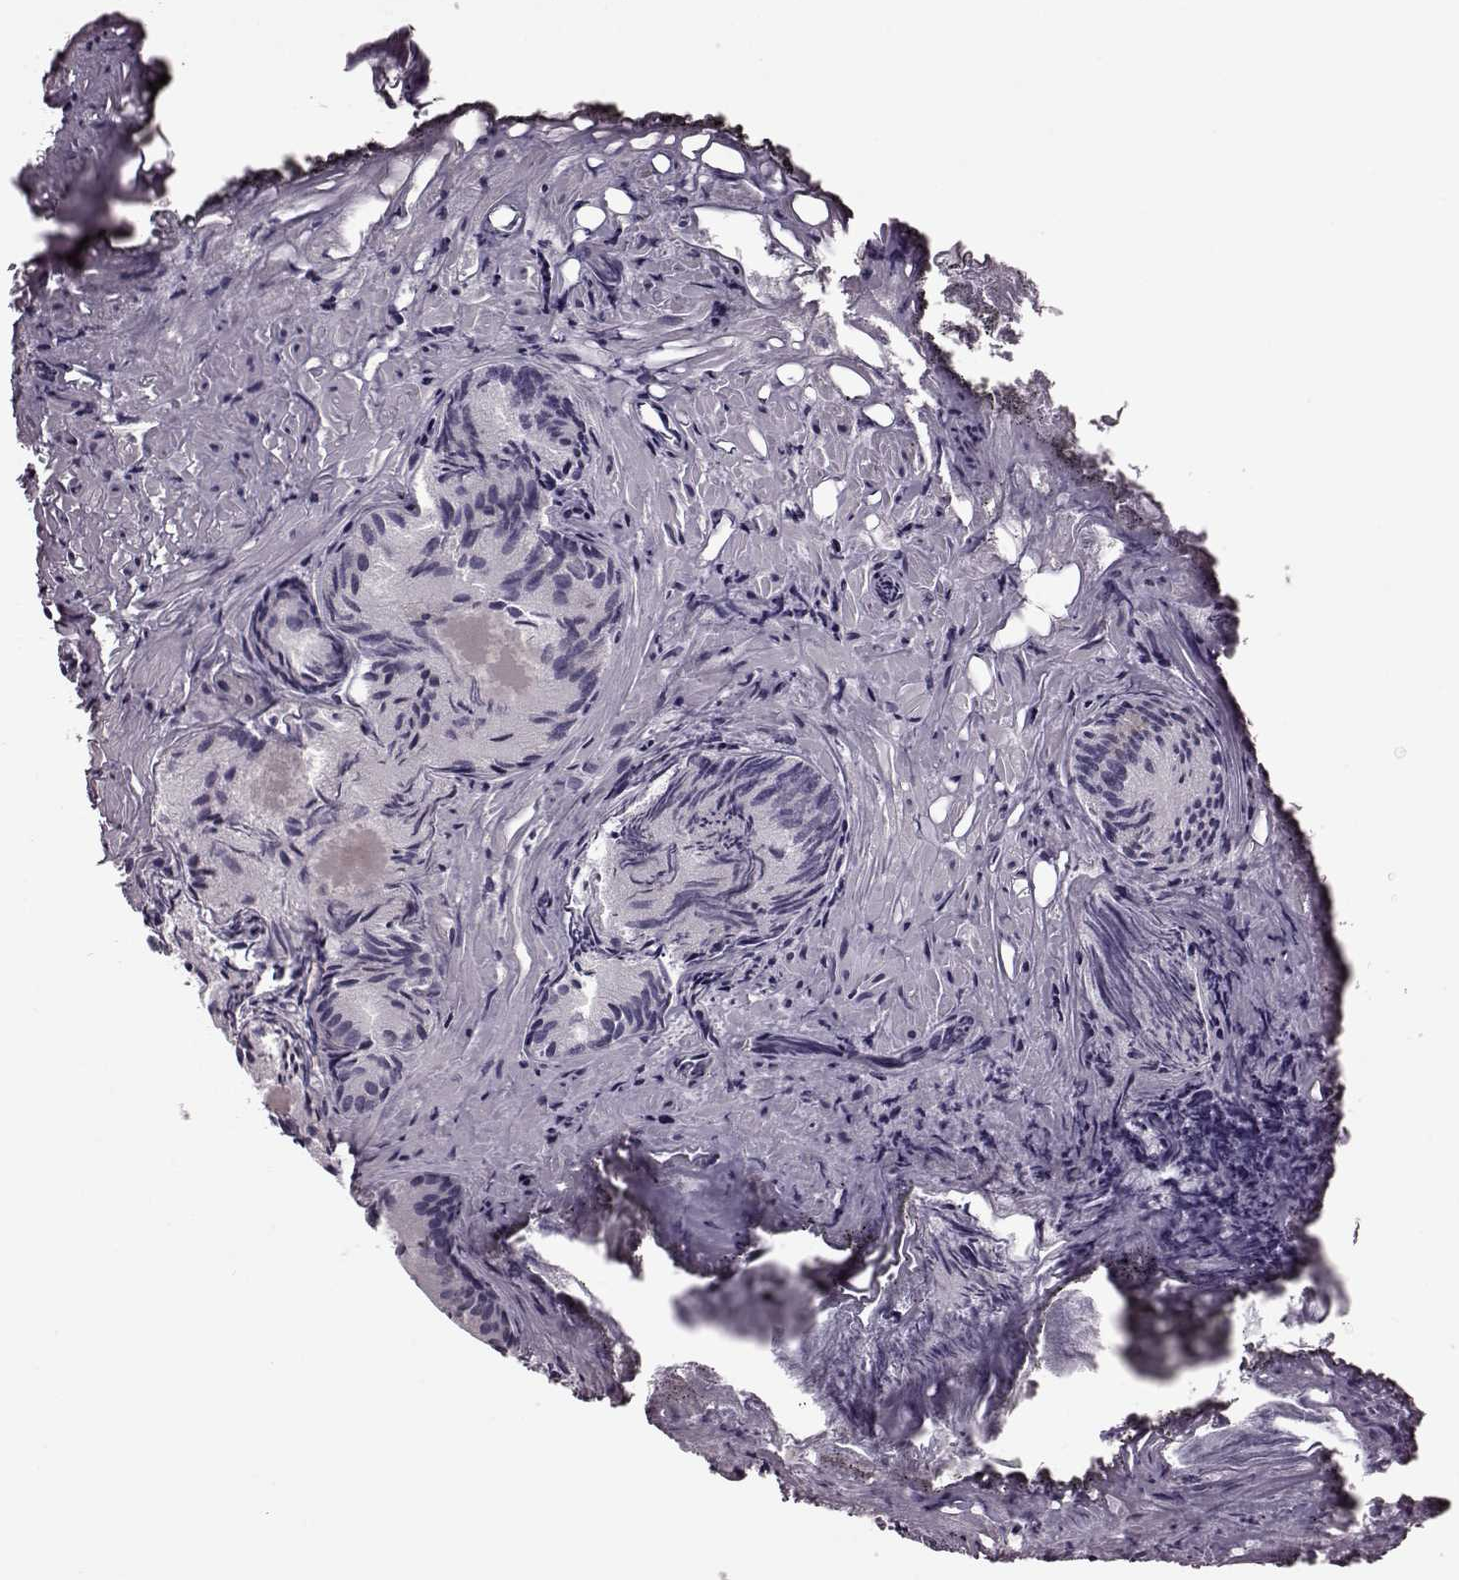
{"staining": {"intensity": "negative", "quantity": "none", "location": "none"}, "tissue": "prostate cancer", "cell_type": "Tumor cells", "image_type": "cancer", "snomed": [{"axis": "morphology", "description": "Adenocarcinoma, High grade"}, {"axis": "topography", "description": "Prostate"}], "caption": "Prostate cancer stained for a protein using IHC demonstrates no expression tumor cells.", "gene": "SNTG1", "patient": {"sex": "male", "age": 81}}